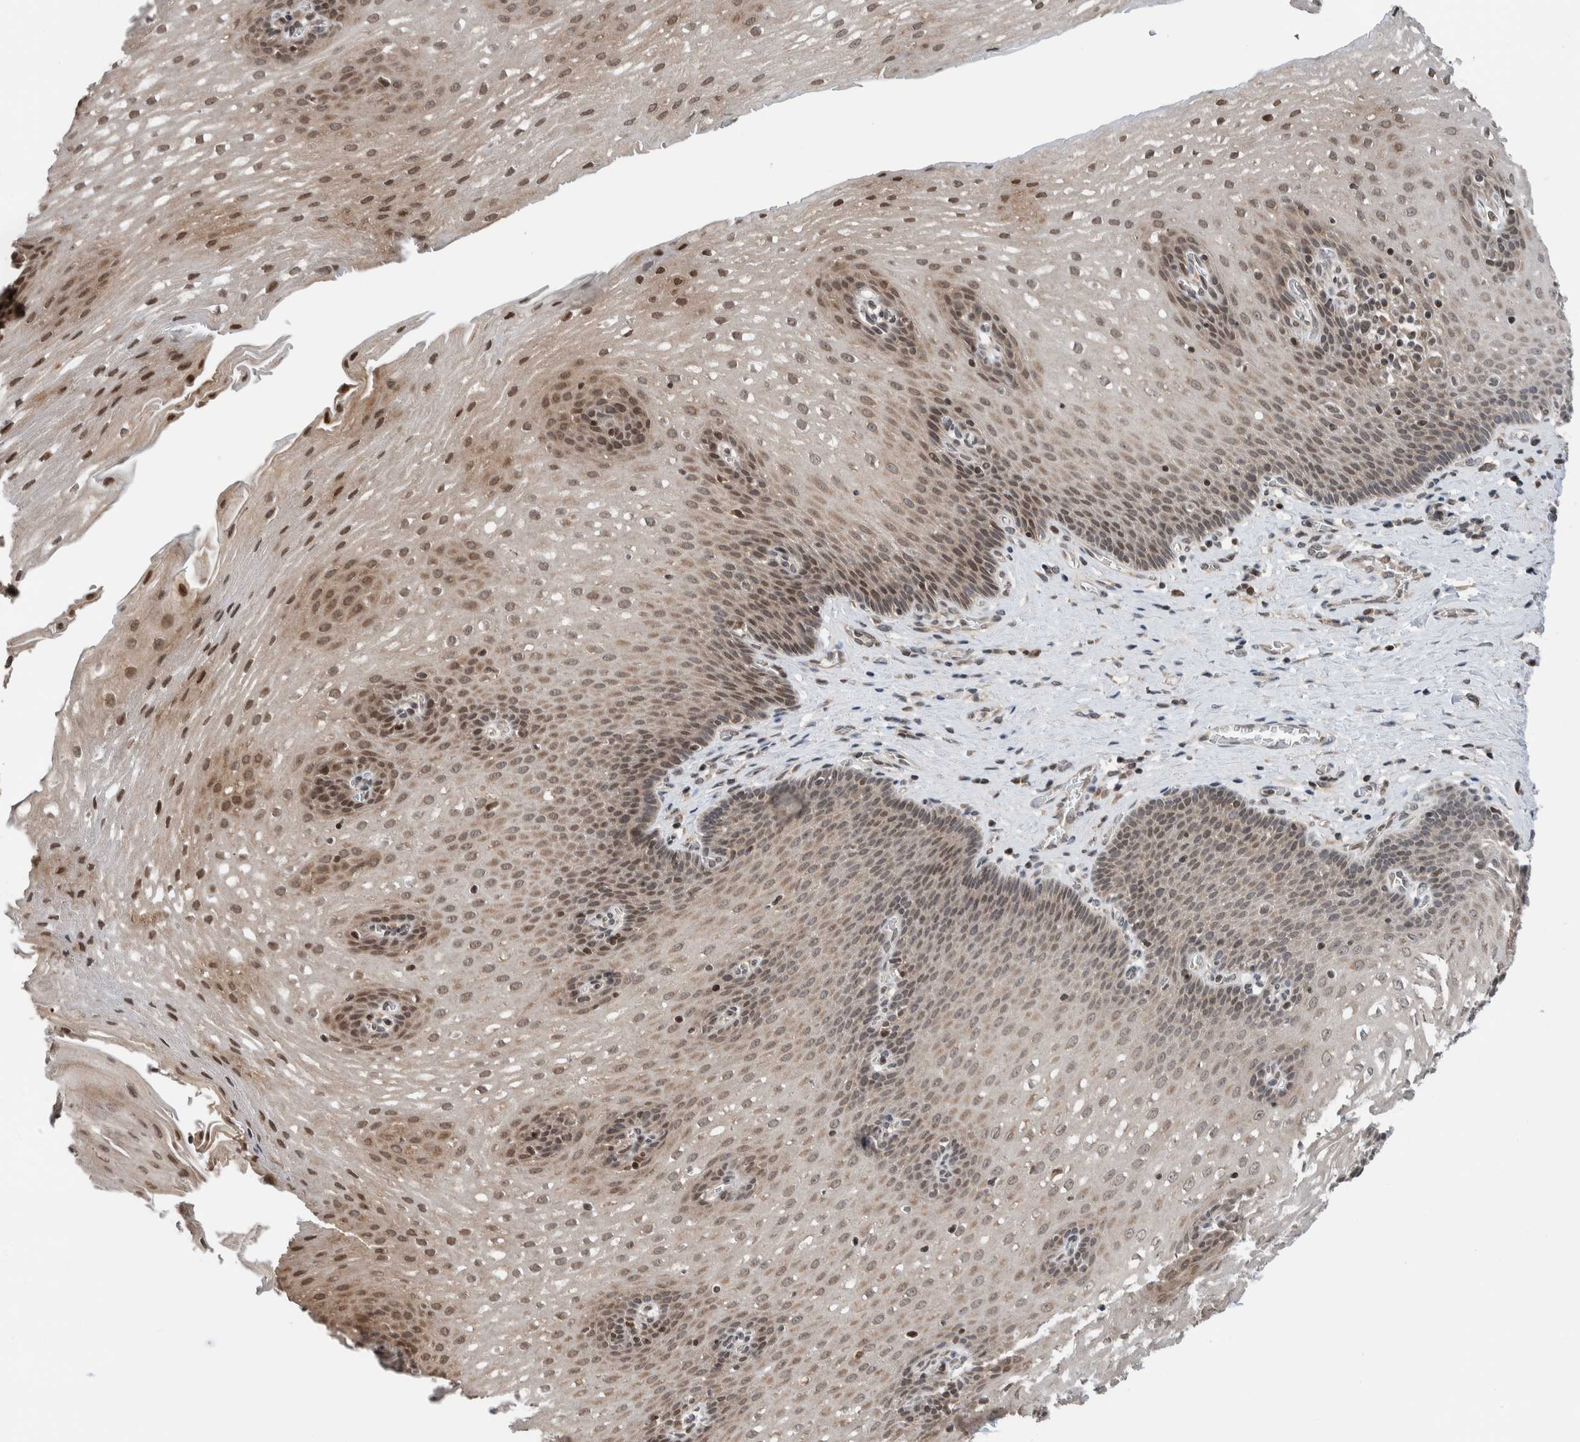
{"staining": {"intensity": "moderate", "quantity": ">75%", "location": "nuclear"}, "tissue": "esophagus", "cell_type": "Squamous epithelial cells", "image_type": "normal", "snomed": [{"axis": "morphology", "description": "Normal tissue, NOS"}, {"axis": "topography", "description": "Esophagus"}], "caption": "This is a histology image of IHC staining of benign esophagus, which shows moderate expression in the nuclear of squamous epithelial cells.", "gene": "NPLOC4", "patient": {"sex": "male", "age": 48}}